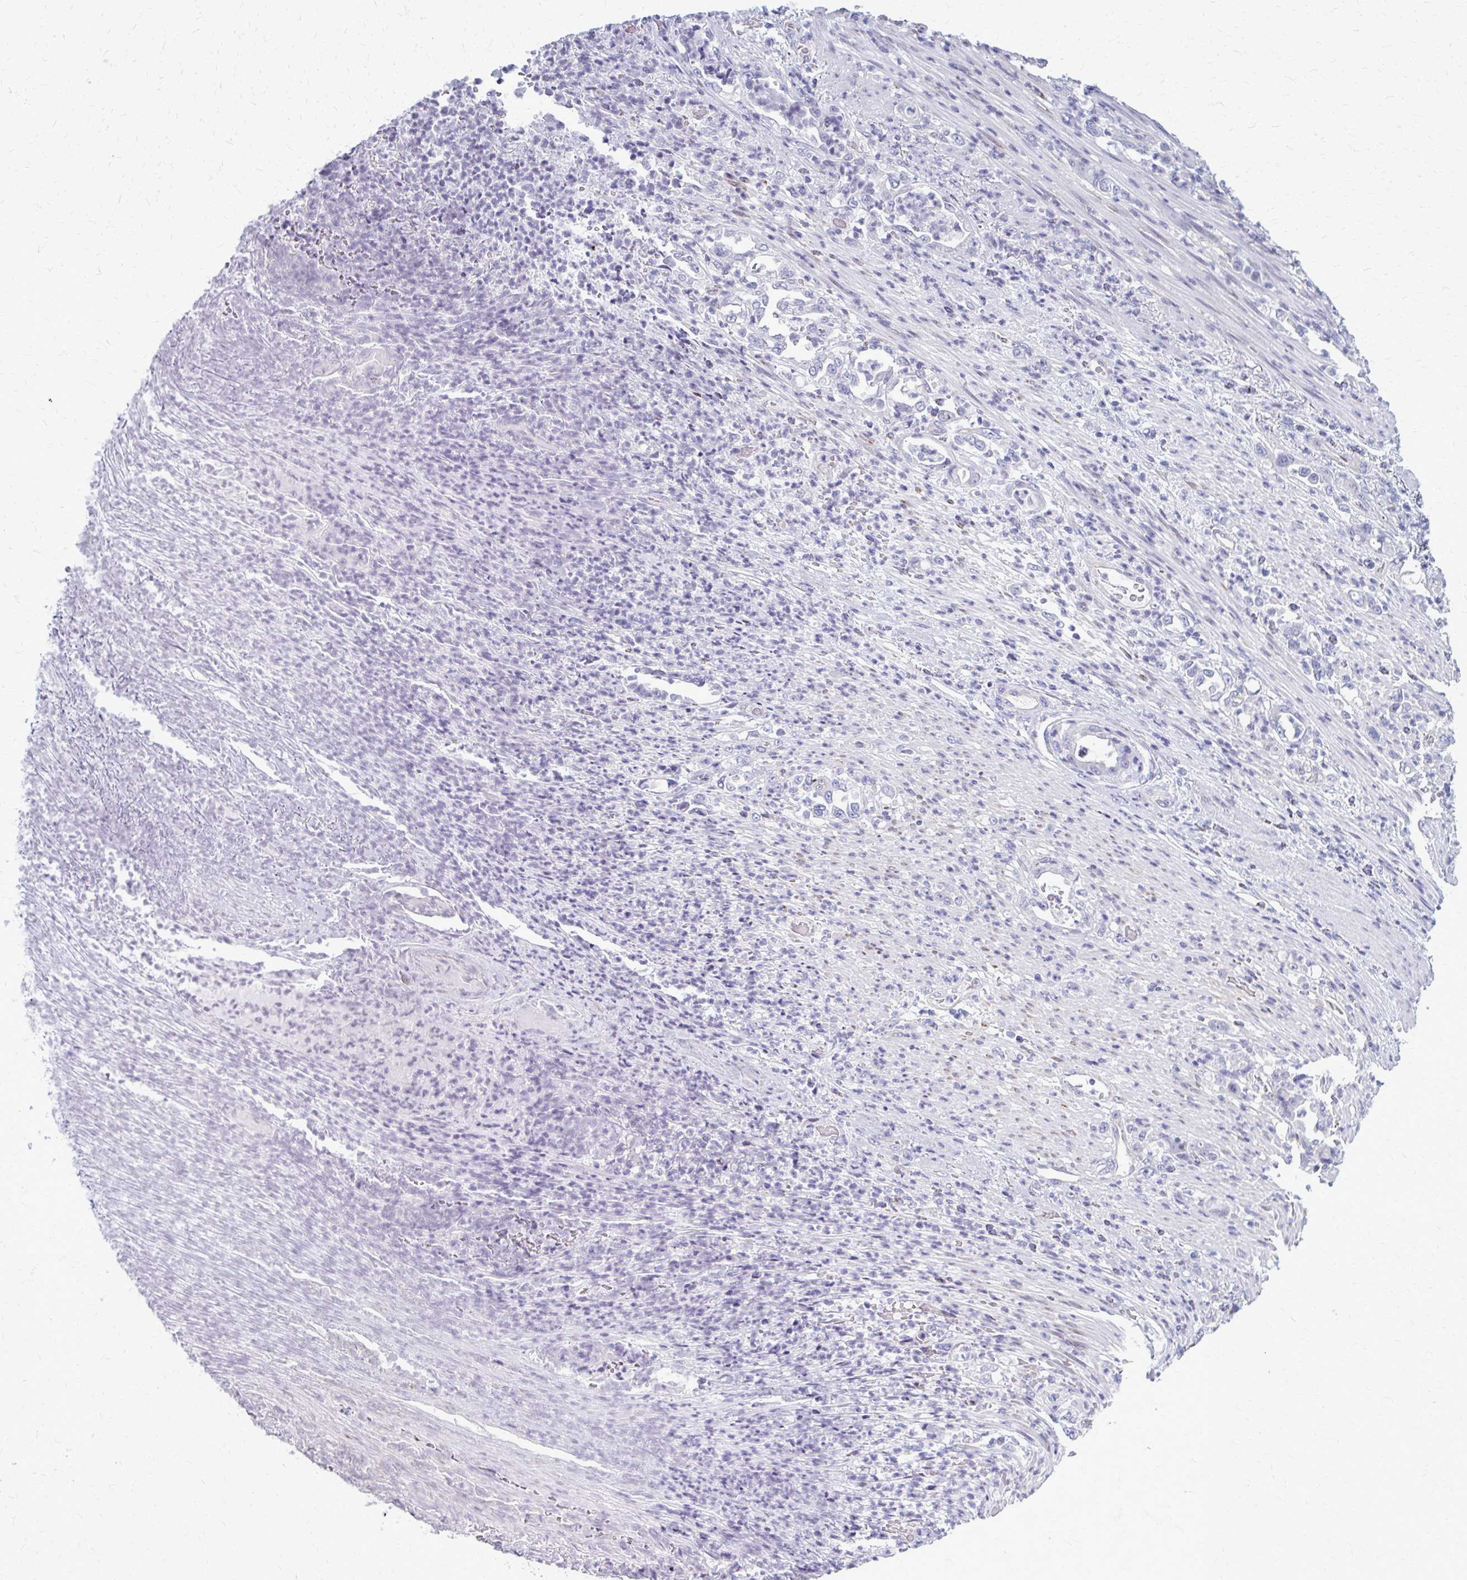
{"staining": {"intensity": "negative", "quantity": "none", "location": "none"}, "tissue": "stomach cancer", "cell_type": "Tumor cells", "image_type": "cancer", "snomed": [{"axis": "morphology", "description": "Normal tissue, NOS"}, {"axis": "morphology", "description": "Adenocarcinoma, NOS"}, {"axis": "topography", "description": "Stomach"}], "caption": "The IHC micrograph has no significant positivity in tumor cells of stomach cancer tissue.", "gene": "CASQ2", "patient": {"sex": "female", "age": 79}}